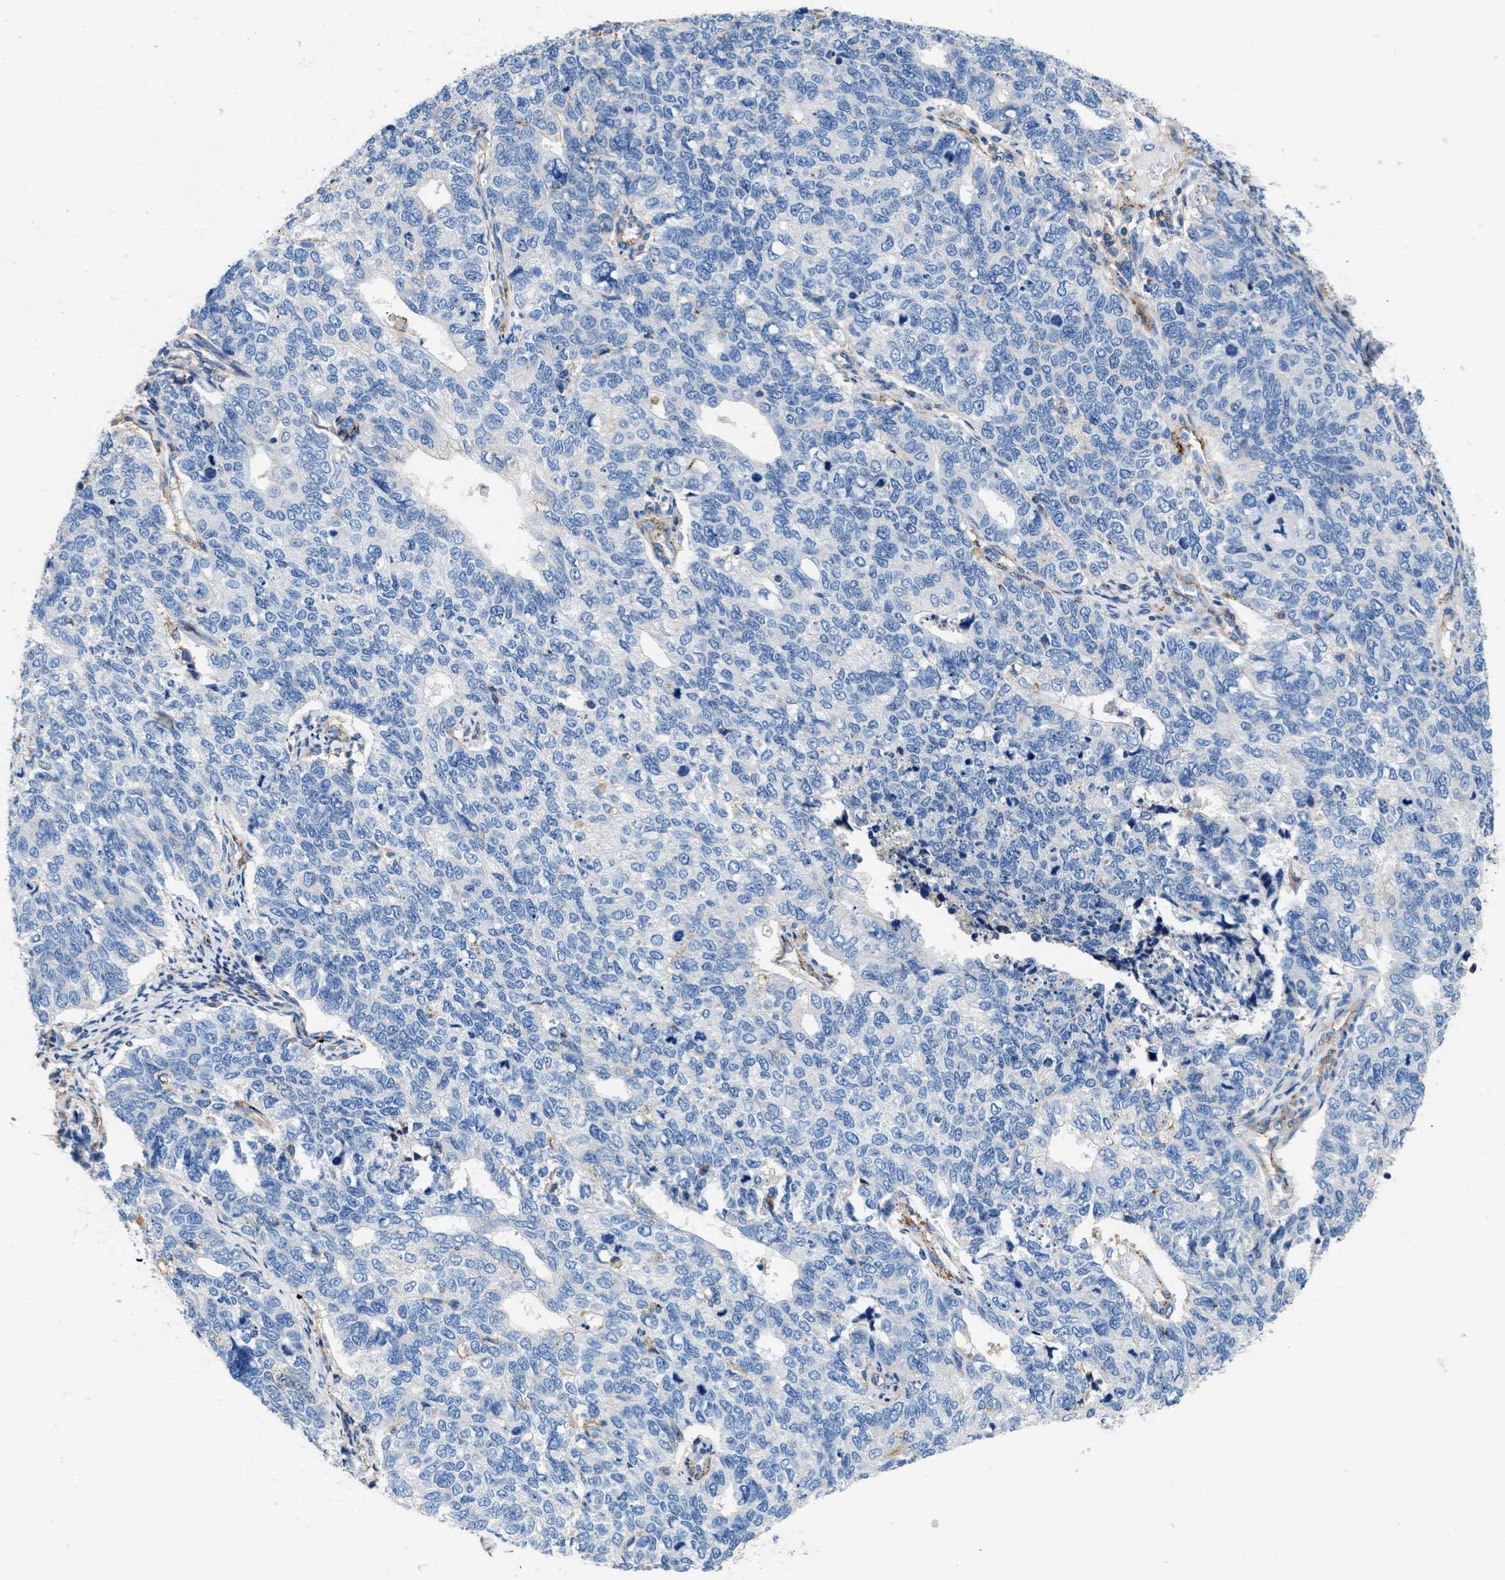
{"staining": {"intensity": "negative", "quantity": "none", "location": "none"}, "tissue": "cervical cancer", "cell_type": "Tumor cells", "image_type": "cancer", "snomed": [{"axis": "morphology", "description": "Squamous cell carcinoma, NOS"}, {"axis": "topography", "description": "Cervix"}], "caption": "Tumor cells show no significant positivity in squamous cell carcinoma (cervical).", "gene": "KCNQ4", "patient": {"sex": "female", "age": 63}}